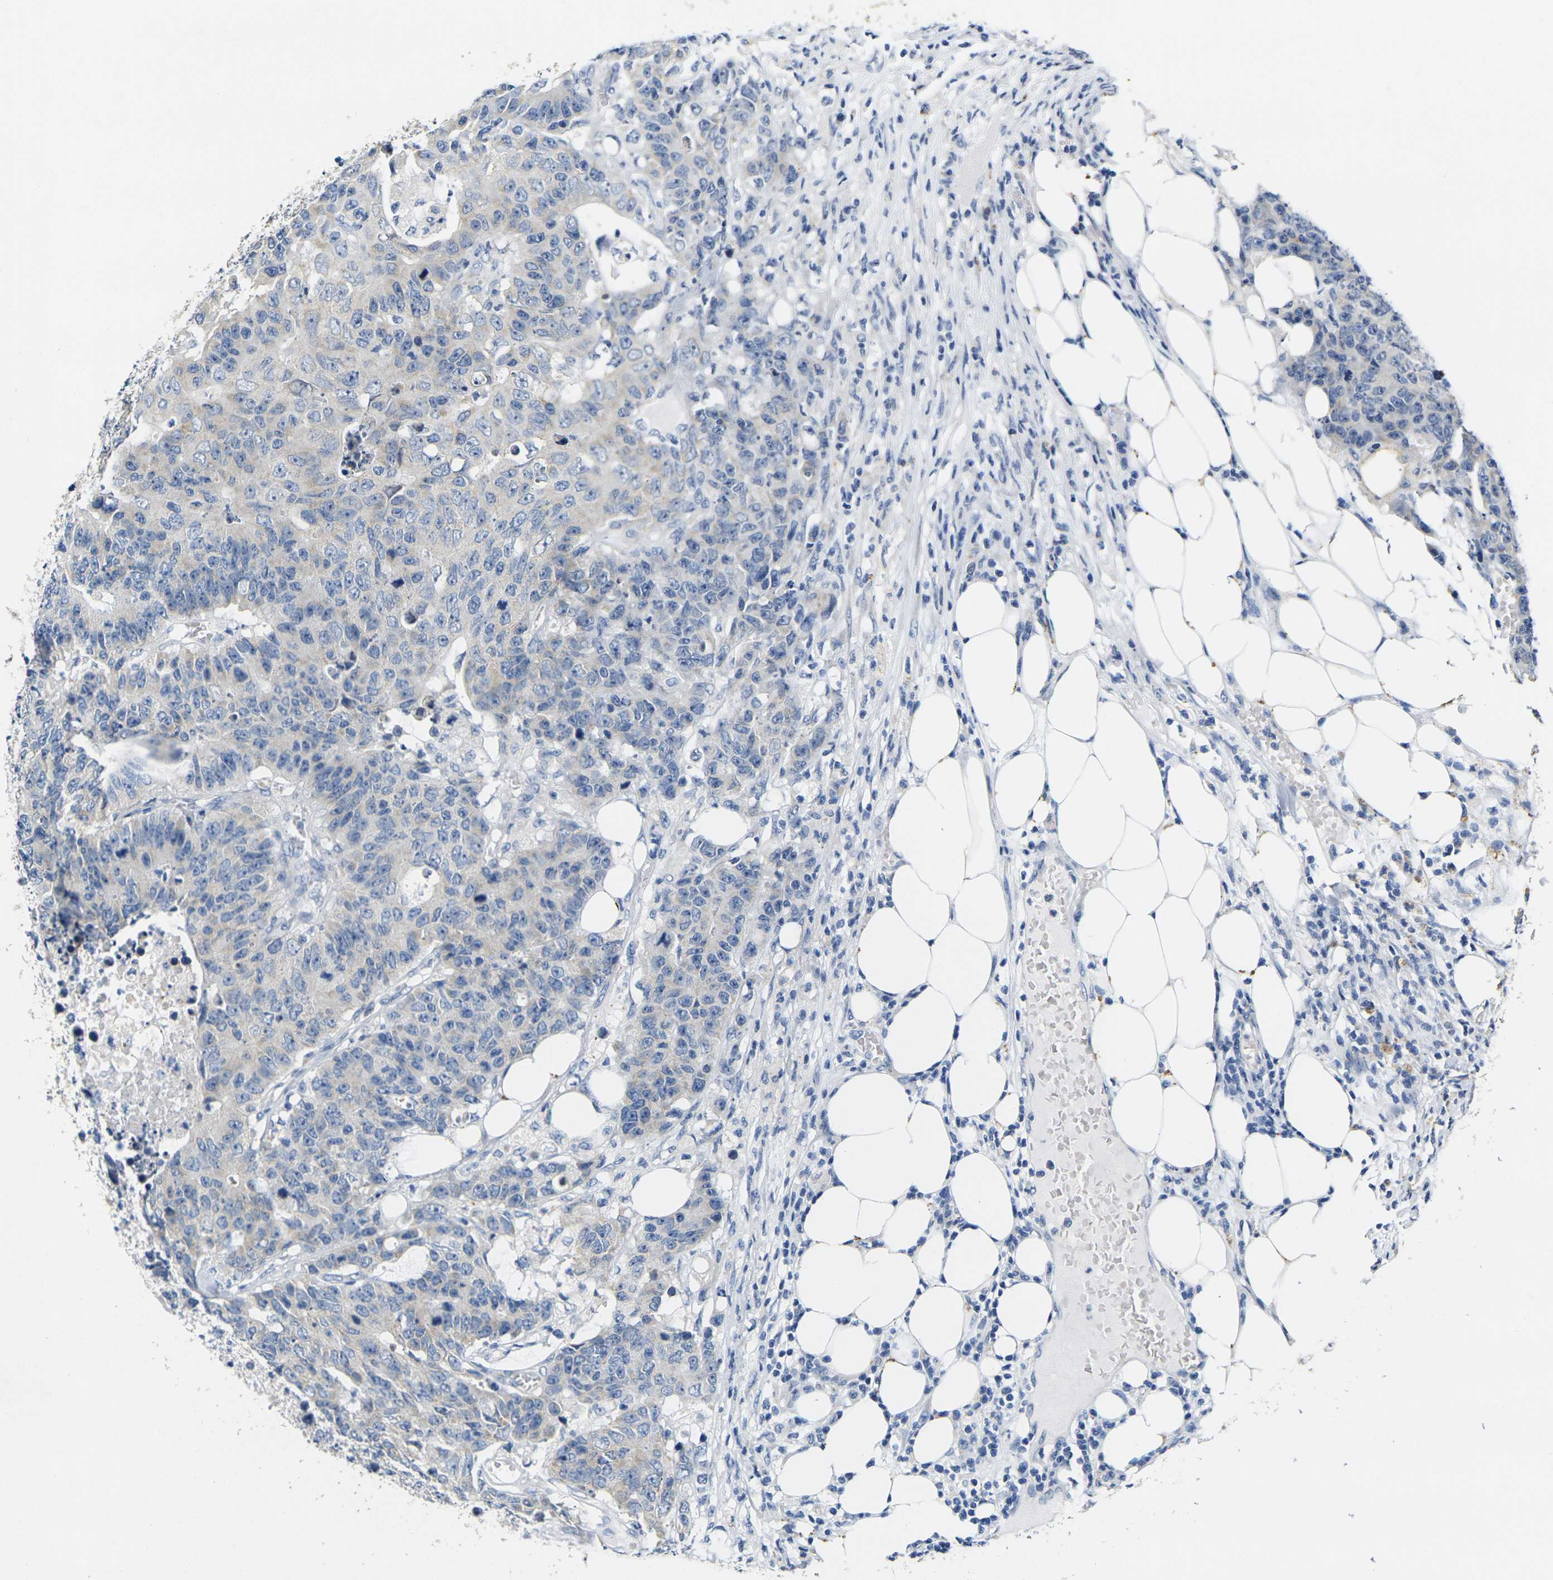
{"staining": {"intensity": "weak", "quantity": "<25%", "location": "cytoplasmic/membranous"}, "tissue": "colorectal cancer", "cell_type": "Tumor cells", "image_type": "cancer", "snomed": [{"axis": "morphology", "description": "Adenocarcinoma, NOS"}, {"axis": "topography", "description": "Colon"}], "caption": "Human colorectal cancer stained for a protein using IHC shows no expression in tumor cells.", "gene": "NOCT", "patient": {"sex": "female", "age": 86}}